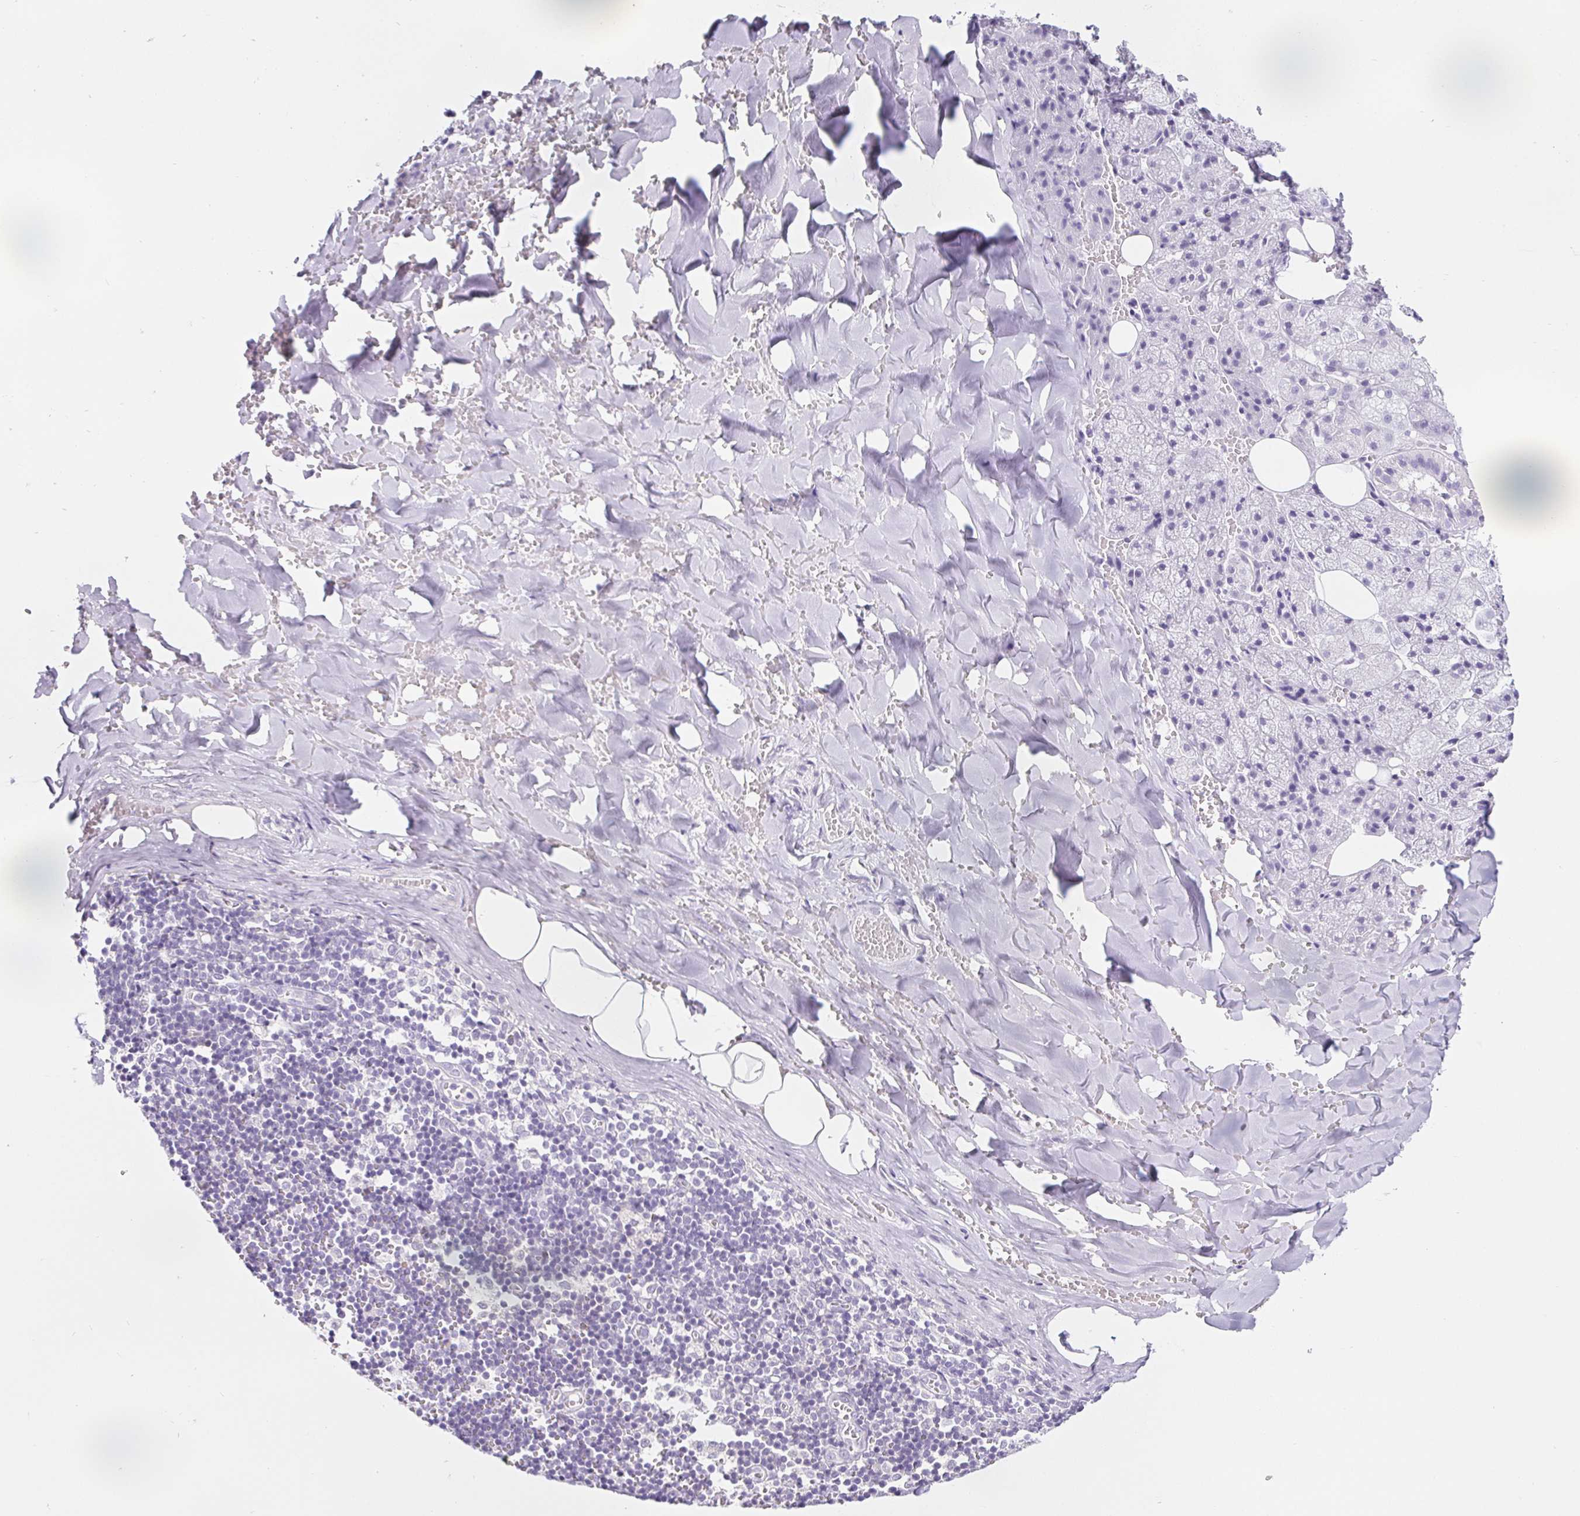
{"staining": {"intensity": "negative", "quantity": "none", "location": "none"}, "tissue": "salivary gland", "cell_type": "Glandular cells", "image_type": "normal", "snomed": [{"axis": "morphology", "description": "Normal tissue, NOS"}, {"axis": "topography", "description": "Salivary gland"}, {"axis": "topography", "description": "Peripheral nerve tissue"}], "caption": "This photomicrograph is of benign salivary gland stained with immunohistochemistry to label a protein in brown with the nuclei are counter-stained blue. There is no staining in glandular cells. (DAB (3,3'-diaminobenzidine) immunohistochemistry with hematoxylin counter stain).", "gene": "BCAS1", "patient": {"sex": "male", "age": 38}}